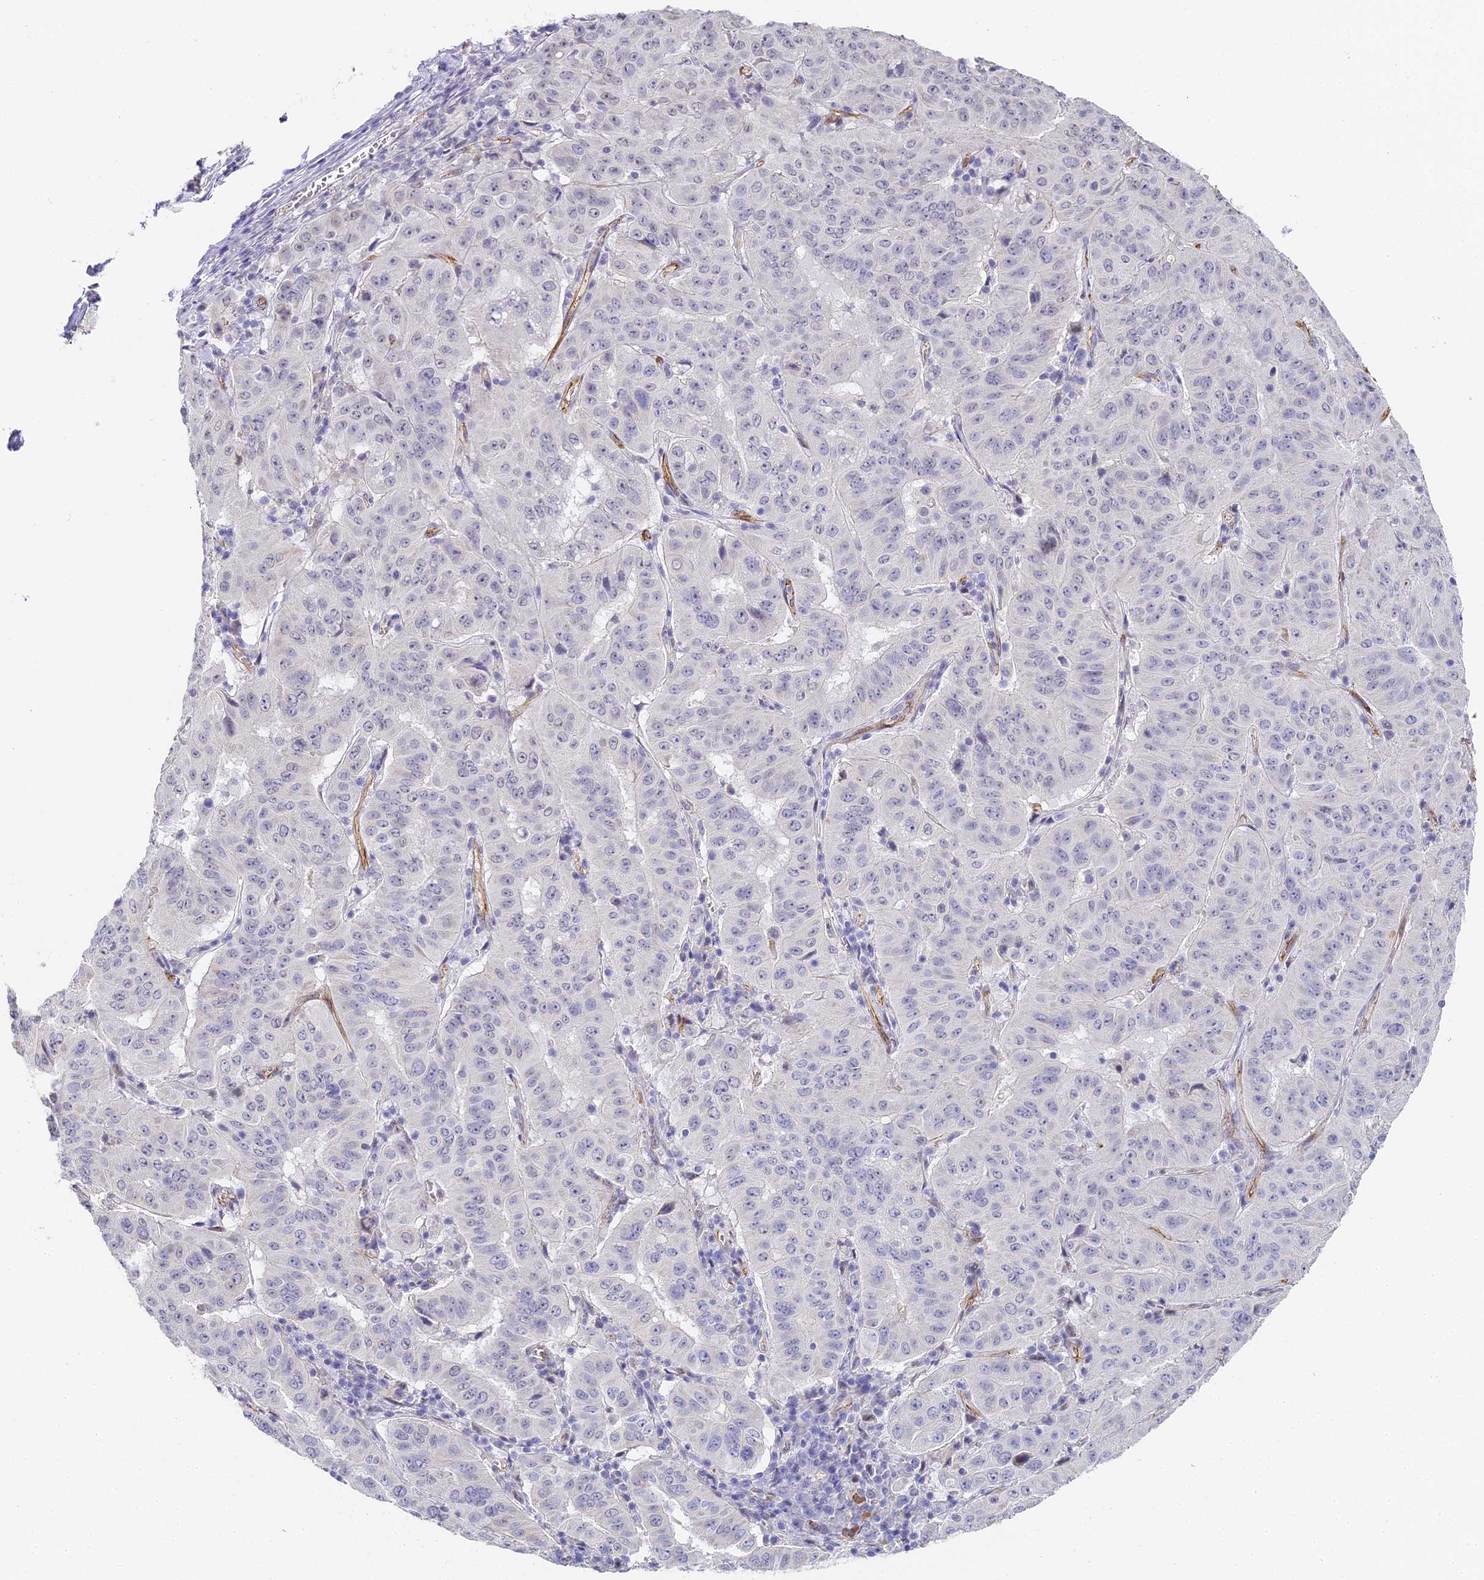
{"staining": {"intensity": "negative", "quantity": "none", "location": "none"}, "tissue": "pancreatic cancer", "cell_type": "Tumor cells", "image_type": "cancer", "snomed": [{"axis": "morphology", "description": "Adenocarcinoma, NOS"}, {"axis": "topography", "description": "Pancreas"}], "caption": "An image of human pancreatic cancer is negative for staining in tumor cells.", "gene": "GJA1", "patient": {"sex": "male", "age": 63}}